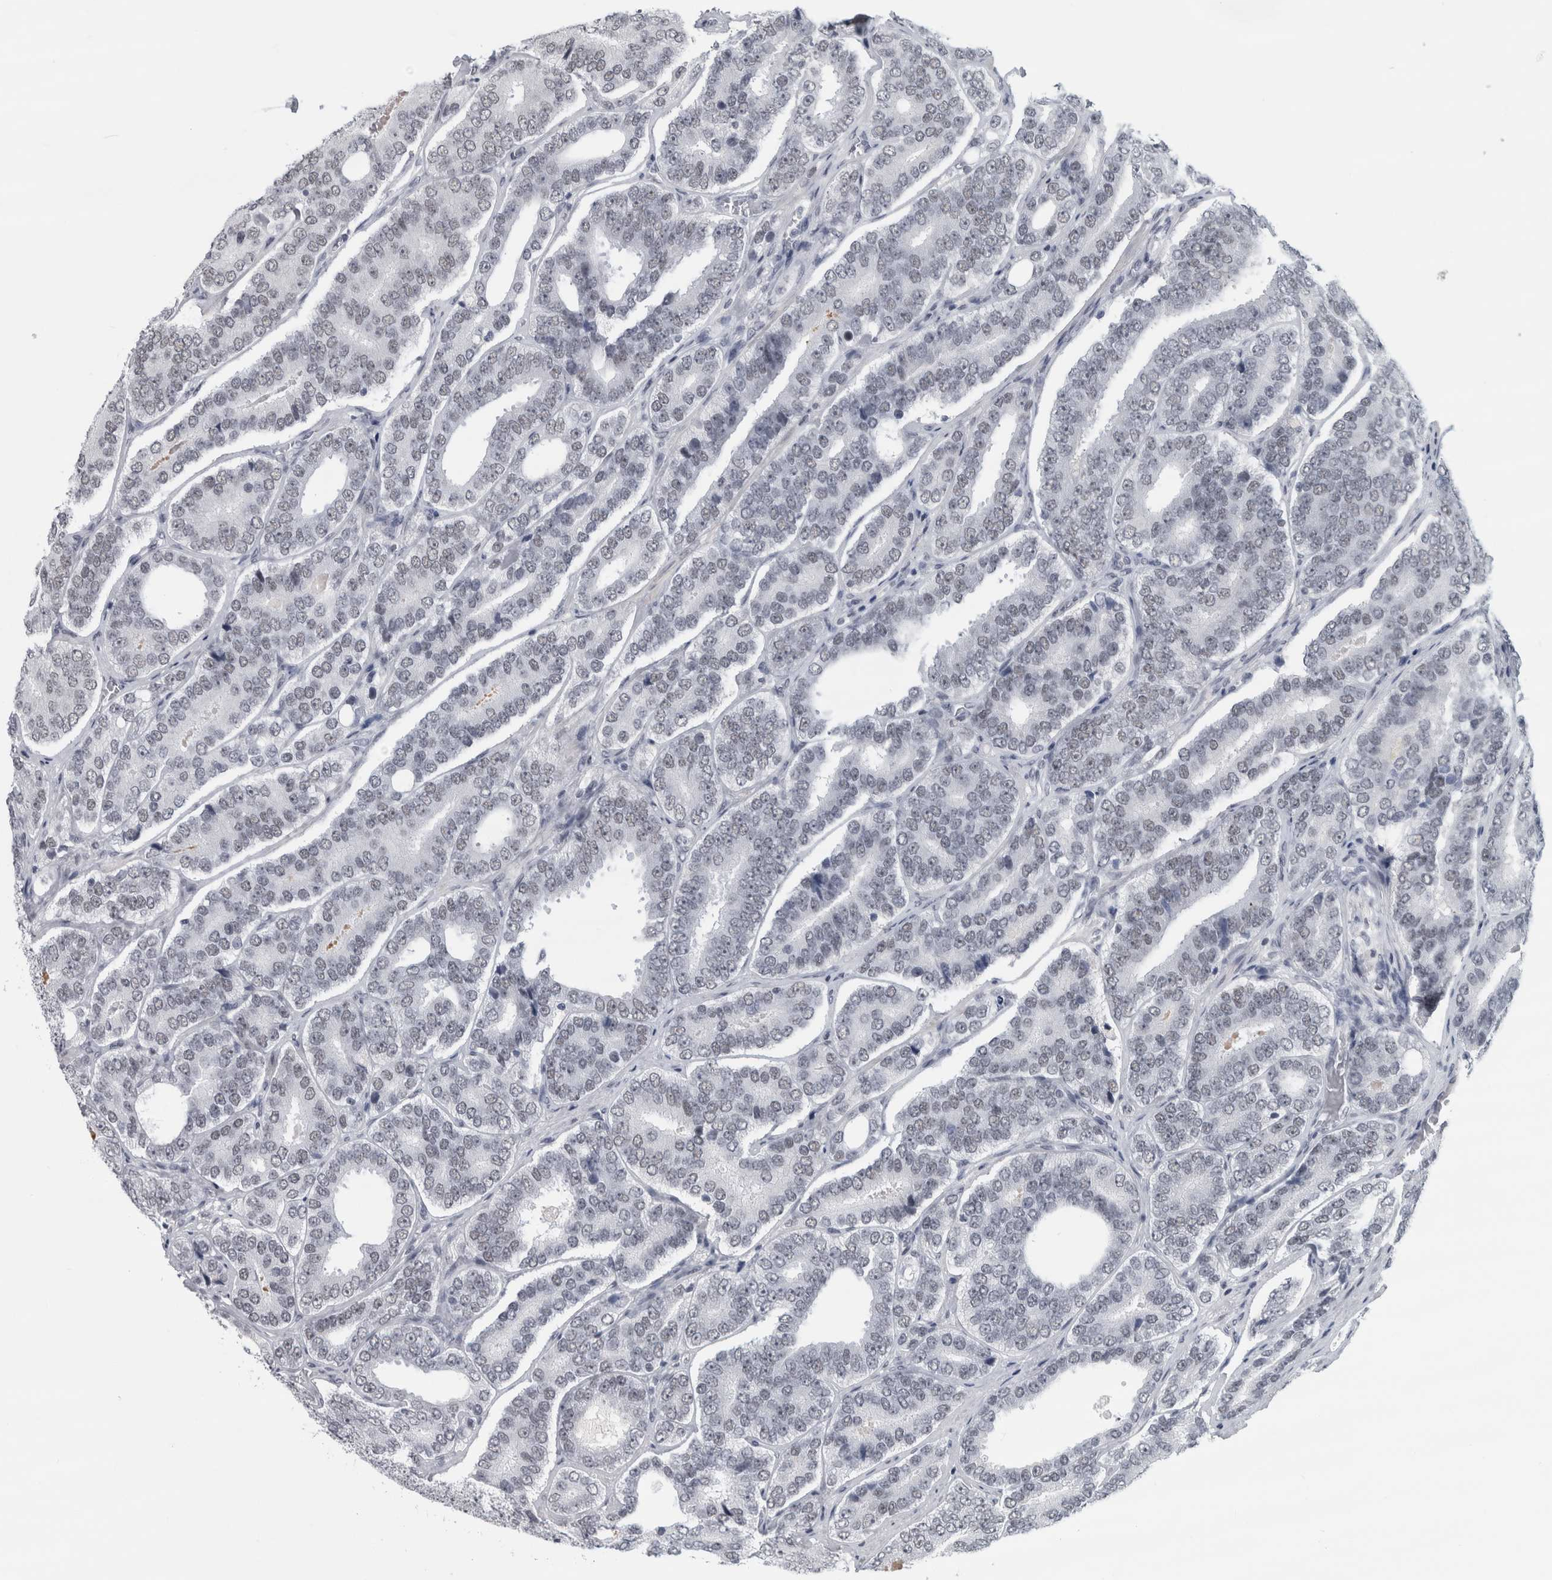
{"staining": {"intensity": "negative", "quantity": "none", "location": "none"}, "tissue": "prostate cancer", "cell_type": "Tumor cells", "image_type": "cancer", "snomed": [{"axis": "morphology", "description": "Adenocarcinoma, High grade"}, {"axis": "topography", "description": "Prostate"}], "caption": "A photomicrograph of human prostate cancer (adenocarcinoma (high-grade)) is negative for staining in tumor cells.", "gene": "ARID4B", "patient": {"sex": "male", "age": 56}}